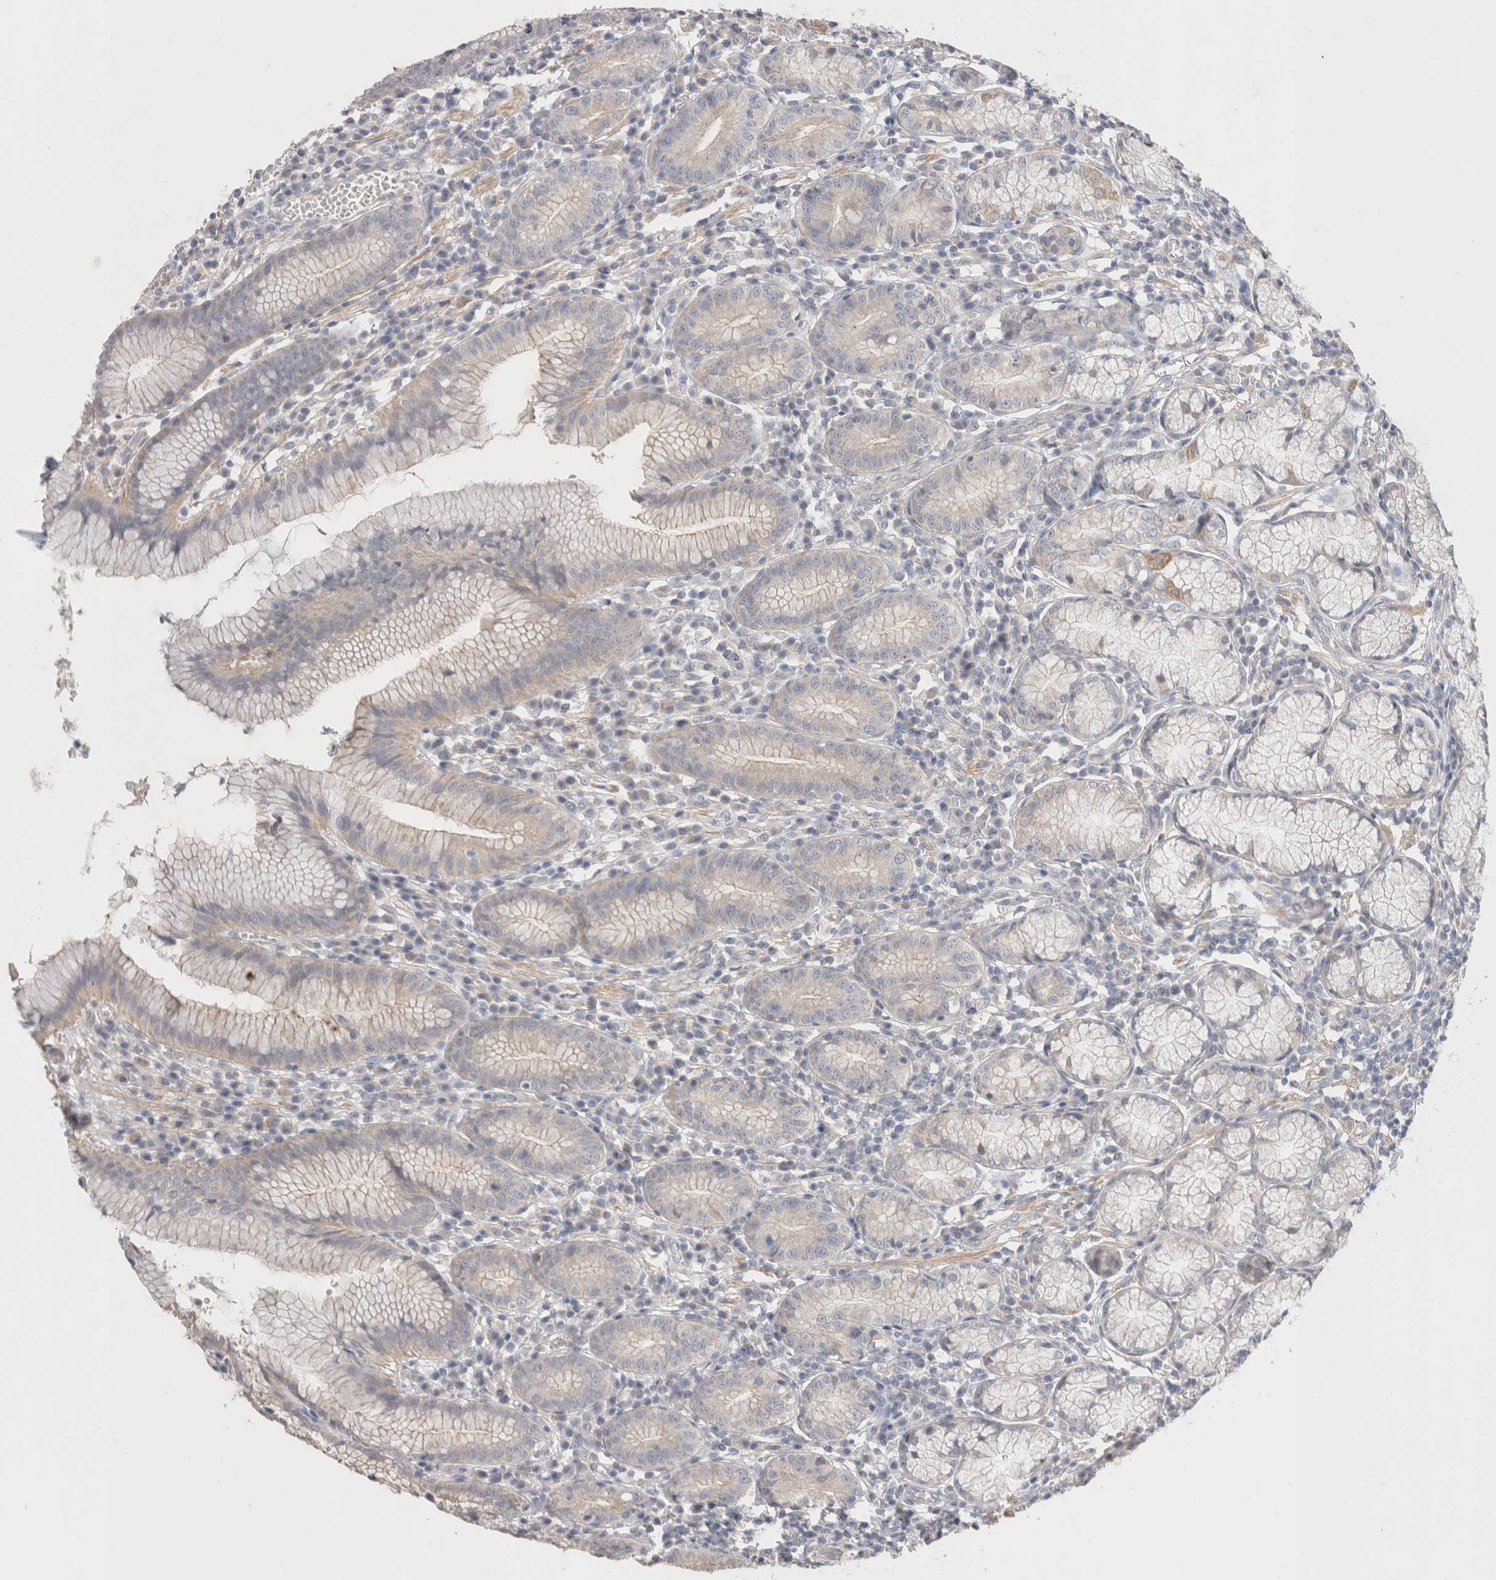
{"staining": {"intensity": "moderate", "quantity": "<25%", "location": "cytoplasmic/membranous"}, "tissue": "stomach", "cell_type": "Glandular cells", "image_type": "normal", "snomed": [{"axis": "morphology", "description": "Normal tissue, NOS"}, {"axis": "topography", "description": "Stomach"}], "caption": "Glandular cells display low levels of moderate cytoplasmic/membranous expression in approximately <25% of cells in unremarkable stomach. The protein of interest is stained brown, and the nuclei are stained in blue (DAB IHC with brightfield microscopy, high magnification).", "gene": "DMD", "patient": {"sex": "male", "age": 55}}